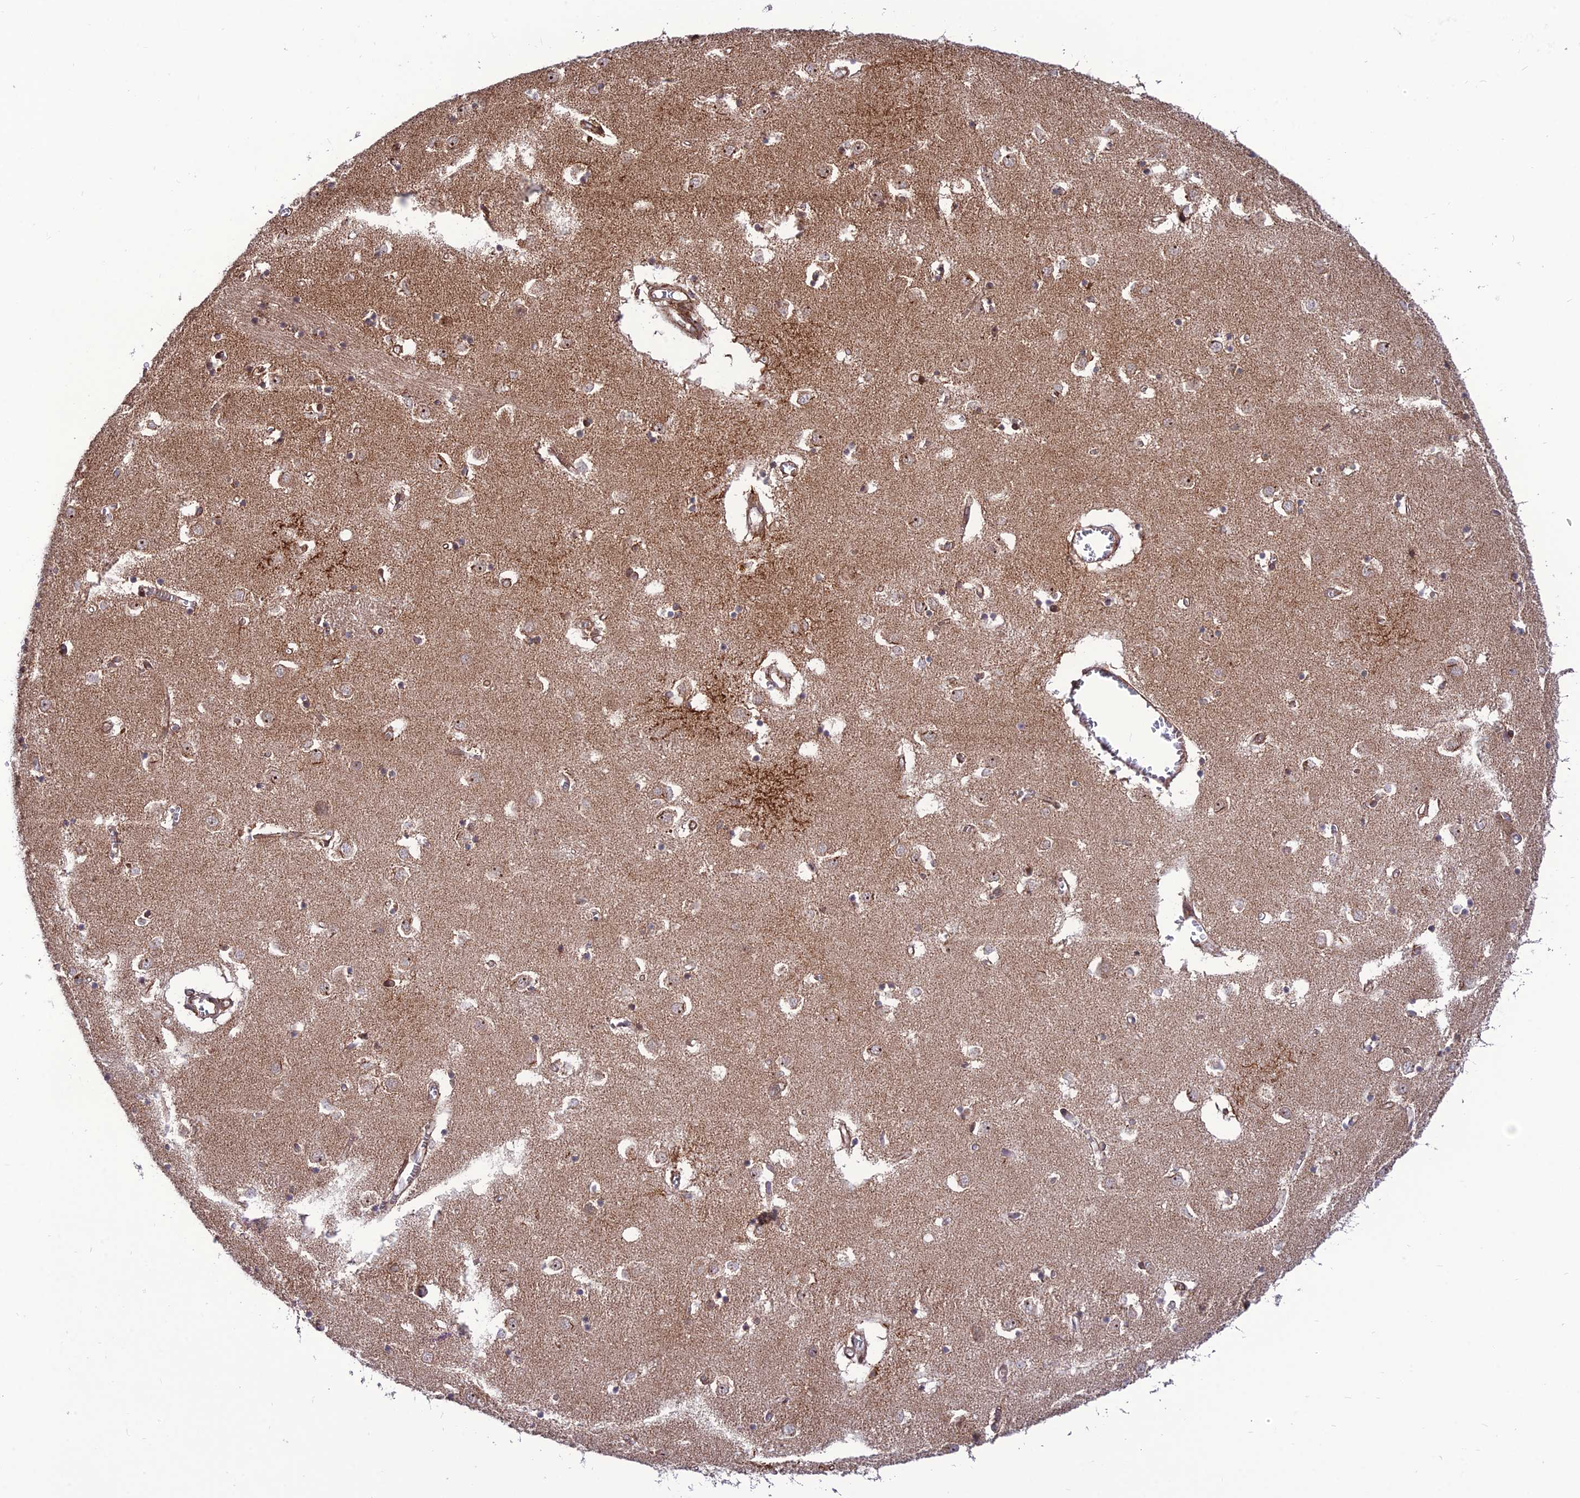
{"staining": {"intensity": "moderate", "quantity": "25%-75%", "location": "cytoplasmic/membranous"}, "tissue": "caudate", "cell_type": "Glial cells", "image_type": "normal", "snomed": [{"axis": "morphology", "description": "Normal tissue, NOS"}, {"axis": "topography", "description": "Lateral ventricle wall"}], "caption": "Caudate stained with DAB (3,3'-diaminobenzidine) immunohistochemistry (IHC) reveals medium levels of moderate cytoplasmic/membranous expression in about 25%-75% of glial cells. (IHC, brightfield microscopy, high magnification).", "gene": "CRTAP", "patient": {"sex": "male", "age": 70}}